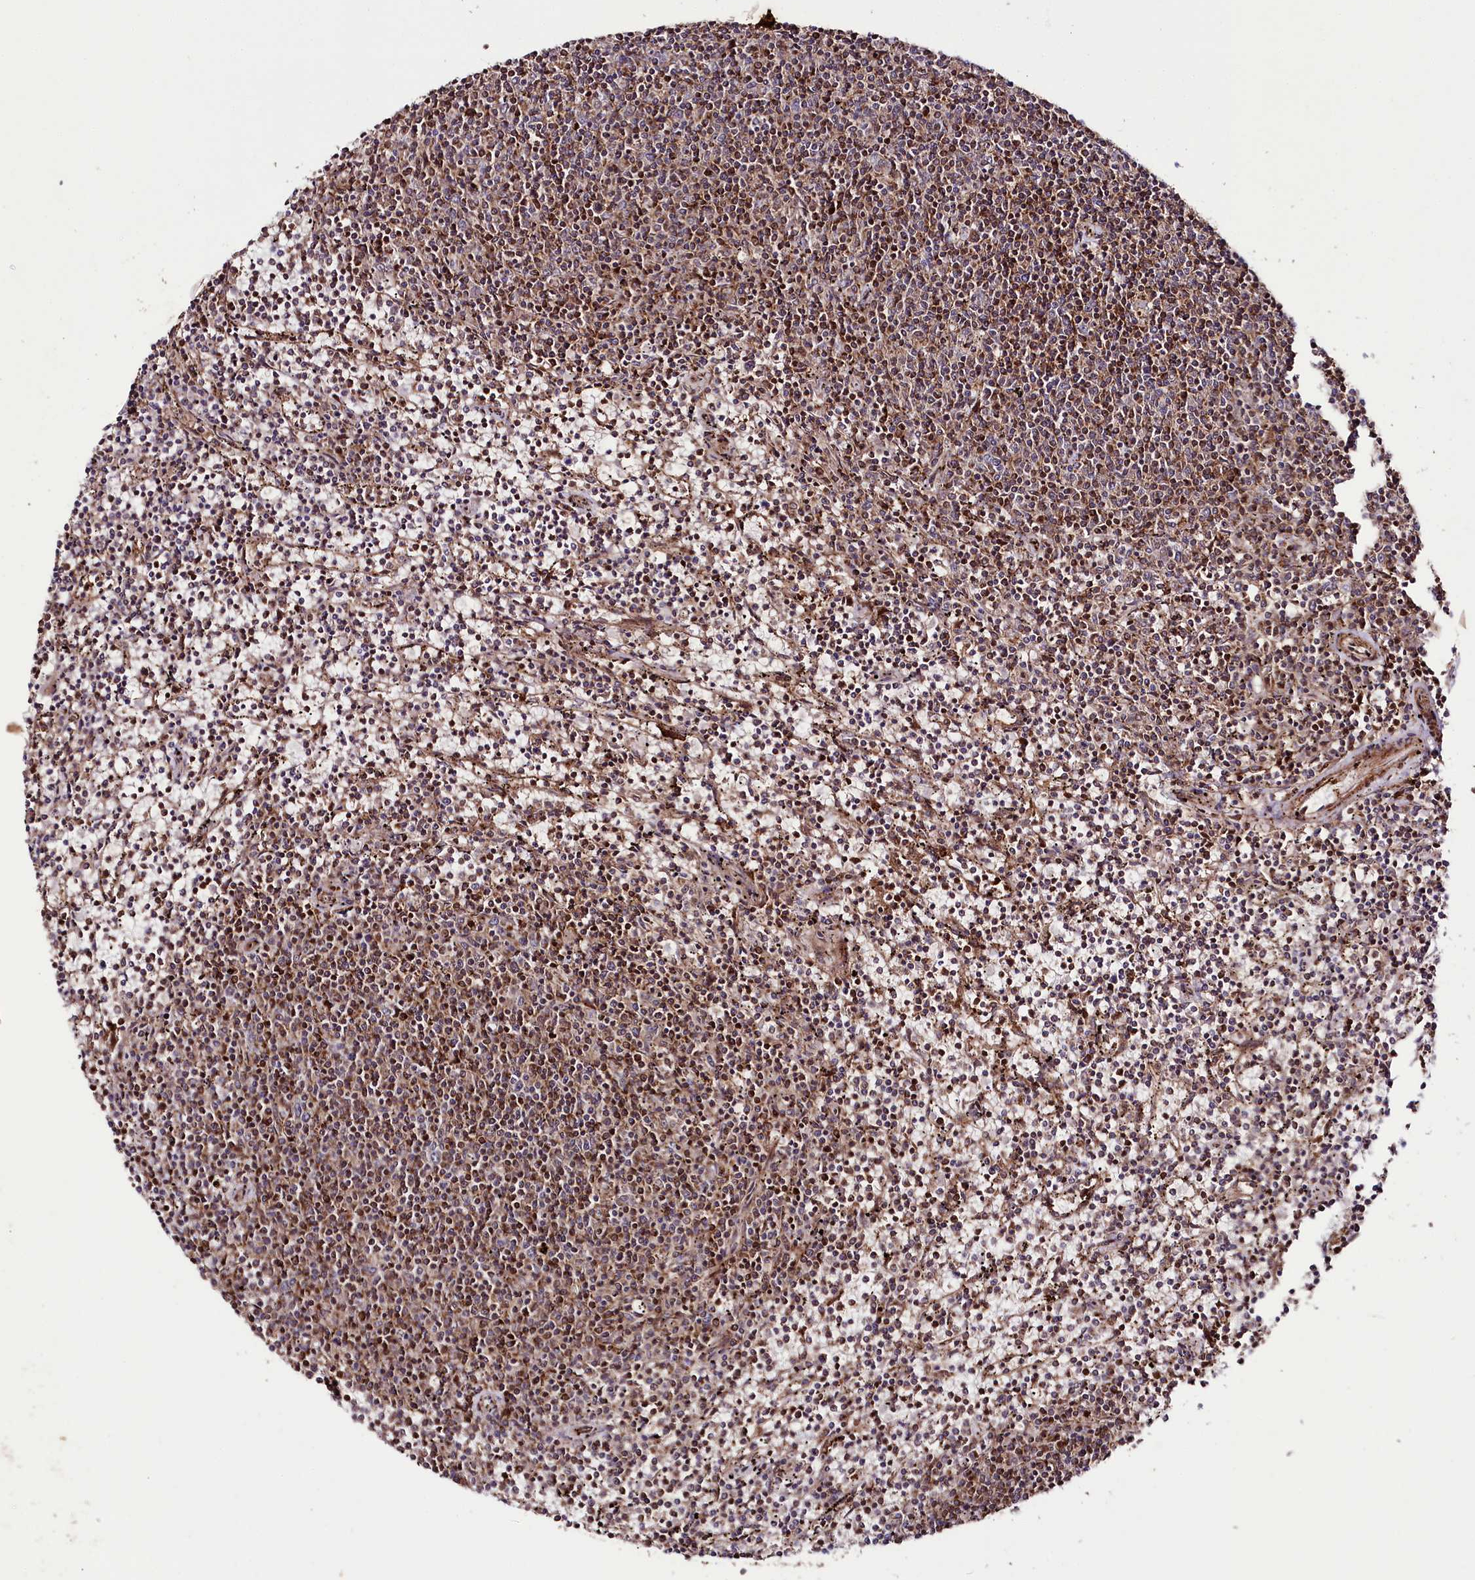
{"staining": {"intensity": "weak", "quantity": "25%-75%", "location": "cytoplasmic/membranous"}, "tissue": "lymphoma", "cell_type": "Tumor cells", "image_type": "cancer", "snomed": [{"axis": "morphology", "description": "Malignant lymphoma, non-Hodgkin's type, Low grade"}, {"axis": "topography", "description": "Spleen"}], "caption": "Tumor cells display low levels of weak cytoplasmic/membranous staining in approximately 25%-75% of cells in human low-grade malignant lymphoma, non-Hodgkin's type. The staining was performed using DAB (3,3'-diaminobenzidine) to visualize the protein expression in brown, while the nuclei were stained in blue with hematoxylin (Magnification: 20x).", "gene": "PHLDB1", "patient": {"sex": "female", "age": 50}}